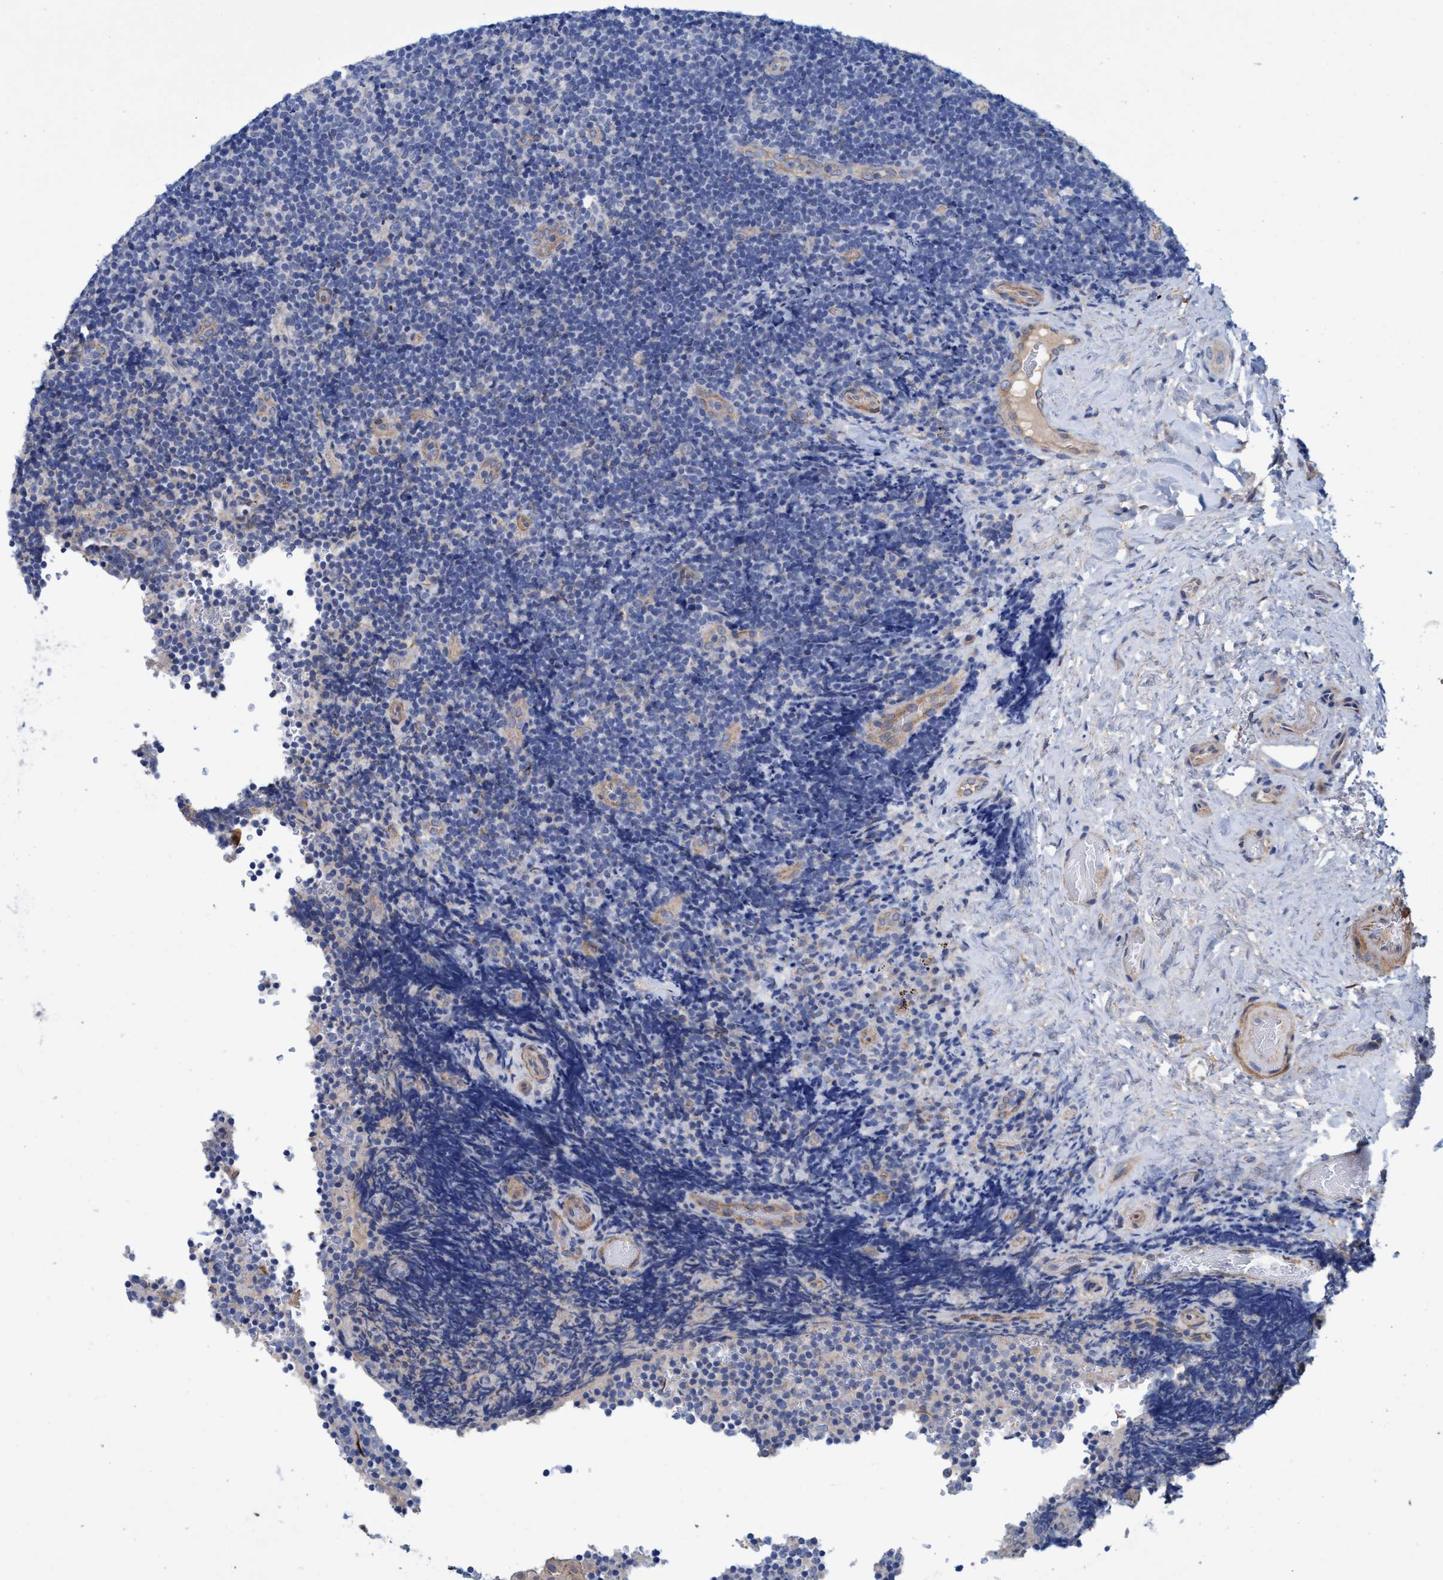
{"staining": {"intensity": "negative", "quantity": "none", "location": "none"}, "tissue": "lymphoma", "cell_type": "Tumor cells", "image_type": "cancer", "snomed": [{"axis": "morphology", "description": "Malignant lymphoma, non-Hodgkin's type, High grade"}, {"axis": "topography", "description": "Tonsil"}], "caption": "This image is of lymphoma stained with immunohistochemistry (IHC) to label a protein in brown with the nuclei are counter-stained blue. There is no staining in tumor cells. (Stains: DAB IHC with hematoxylin counter stain, Microscopy: brightfield microscopy at high magnification).", "gene": "GULP1", "patient": {"sex": "female", "age": 36}}